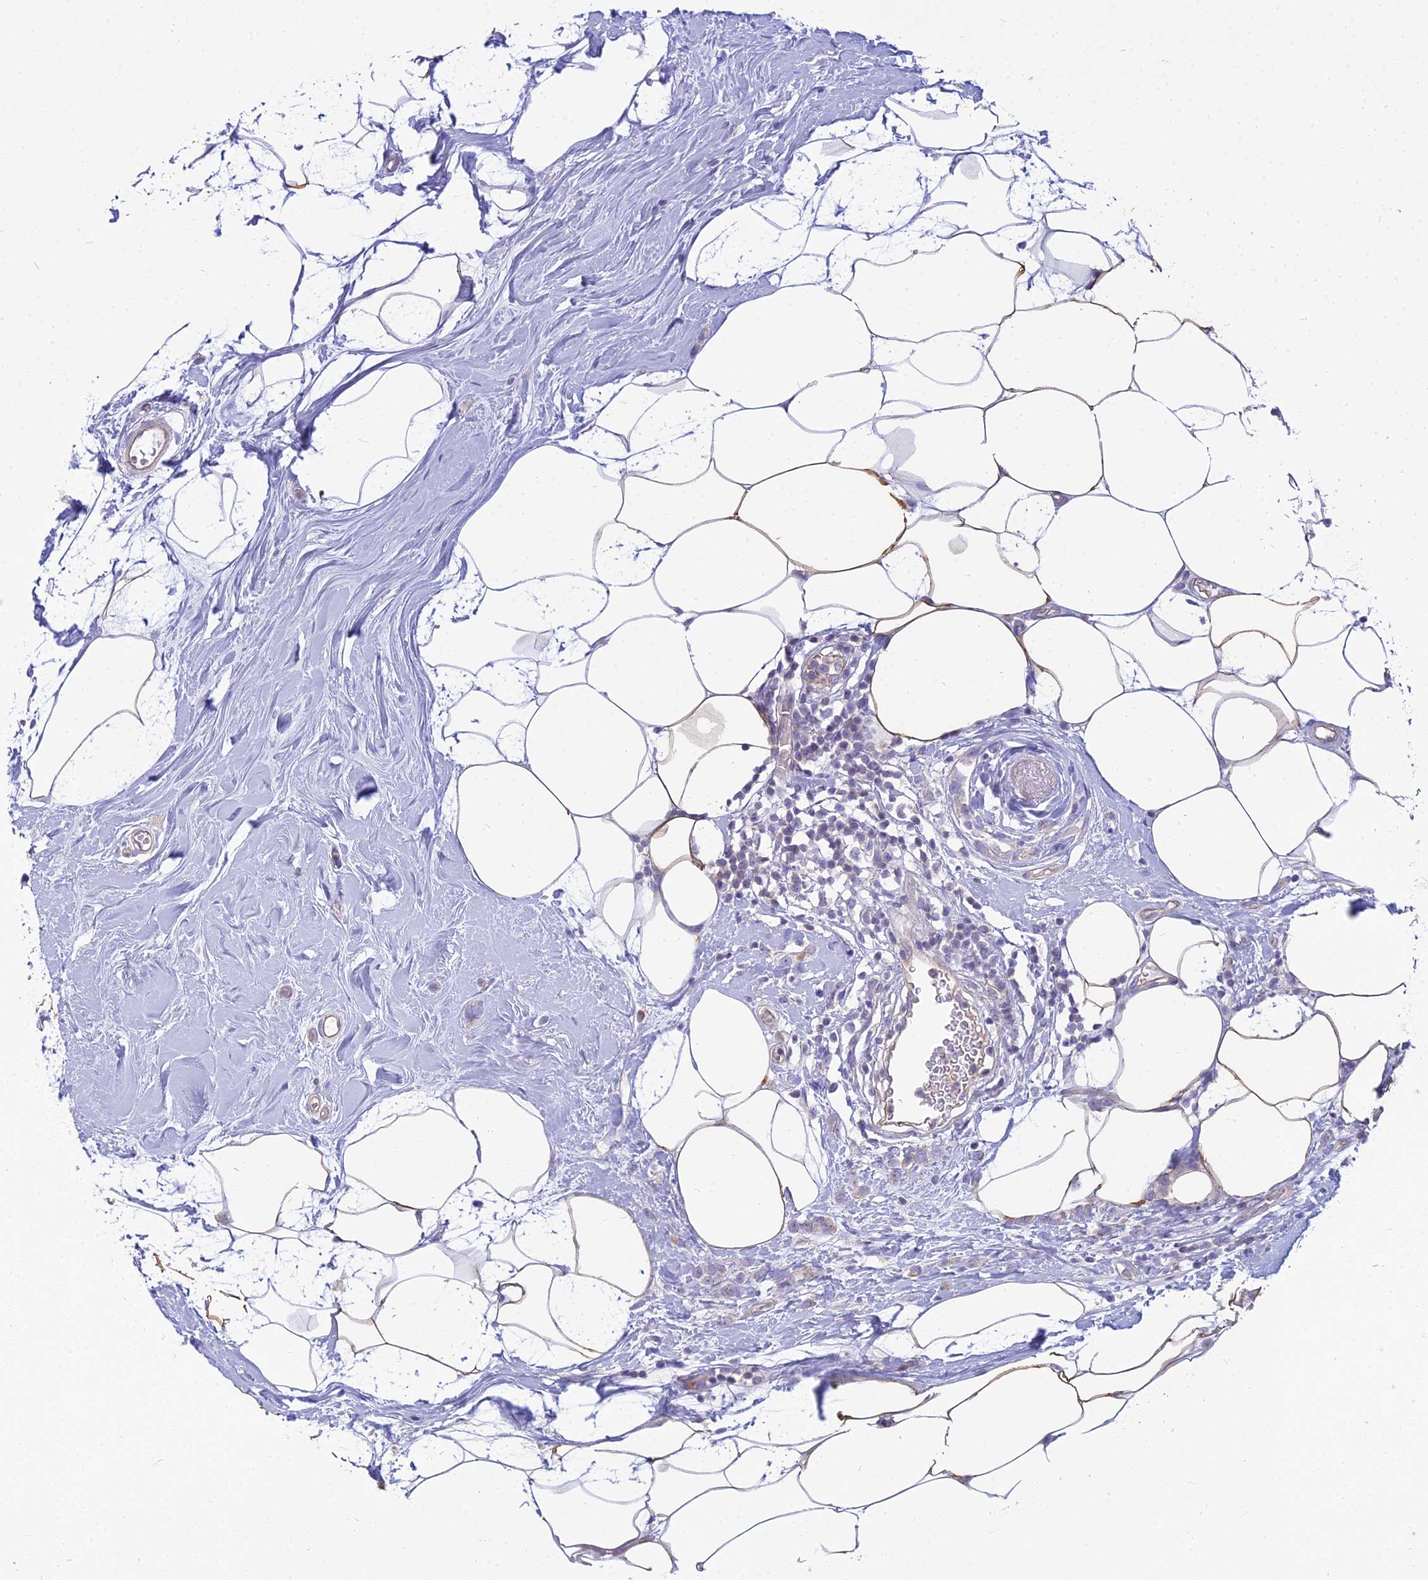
{"staining": {"intensity": "negative", "quantity": "none", "location": "none"}, "tissue": "breast cancer", "cell_type": "Tumor cells", "image_type": "cancer", "snomed": [{"axis": "morphology", "description": "Lobular carcinoma"}, {"axis": "topography", "description": "Breast"}], "caption": "Breast cancer (lobular carcinoma) was stained to show a protein in brown. There is no significant staining in tumor cells.", "gene": "SMIM24", "patient": {"sex": "female", "age": 58}}